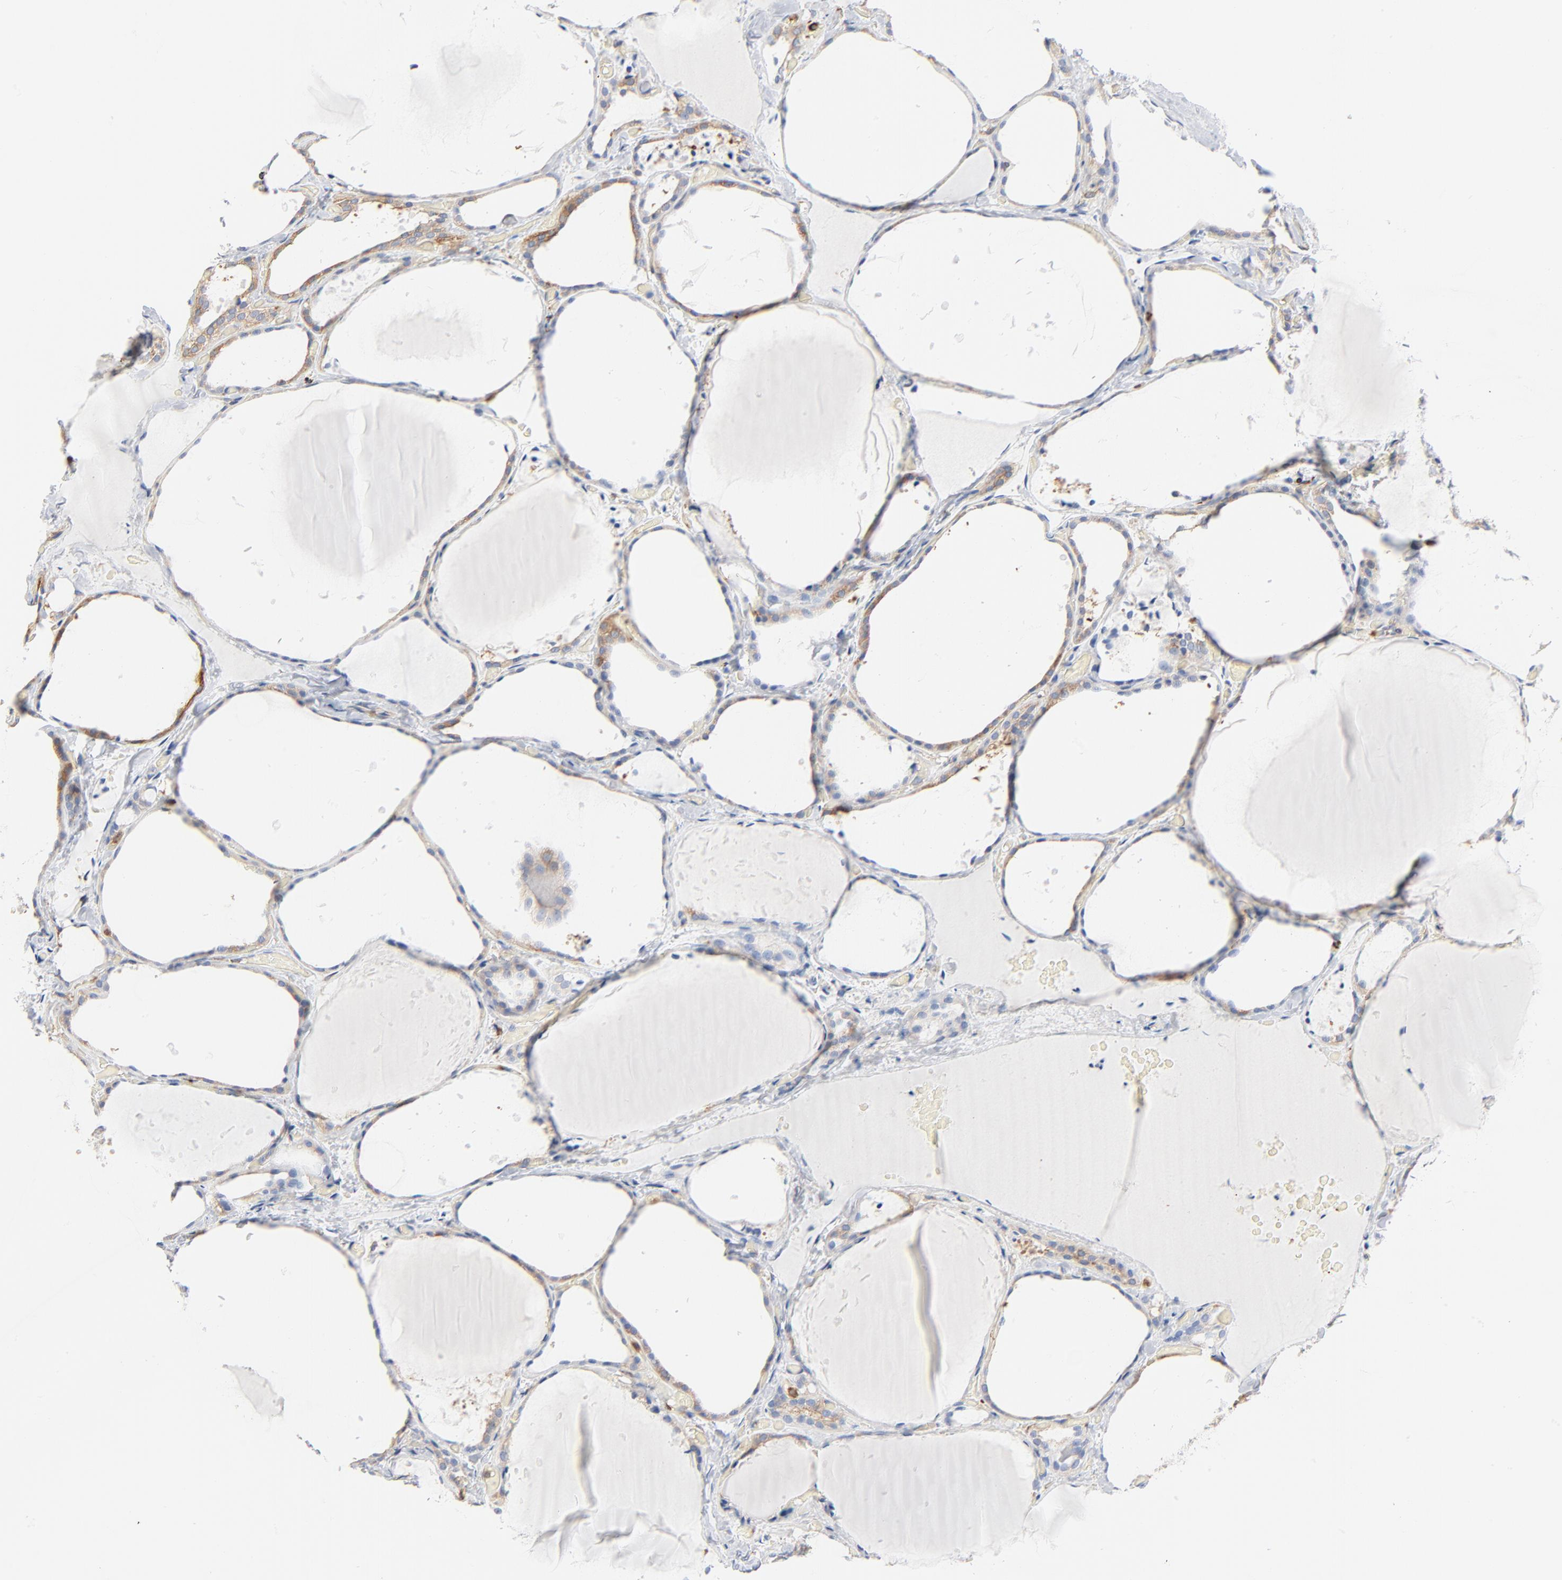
{"staining": {"intensity": "strong", "quantity": "<25%", "location": "cytoplasmic/membranous"}, "tissue": "thyroid gland", "cell_type": "Glandular cells", "image_type": "normal", "snomed": [{"axis": "morphology", "description": "Normal tissue, NOS"}, {"axis": "topography", "description": "Thyroid gland"}], "caption": "Immunohistochemical staining of unremarkable thyroid gland reveals medium levels of strong cytoplasmic/membranous expression in approximately <25% of glandular cells. Using DAB (brown) and hematoxylin (blue) stains, captured at high magnification using brightfield microscopy.", "gene": "SH3KBP1", "patient": {"sex": "female", "age": 22}}